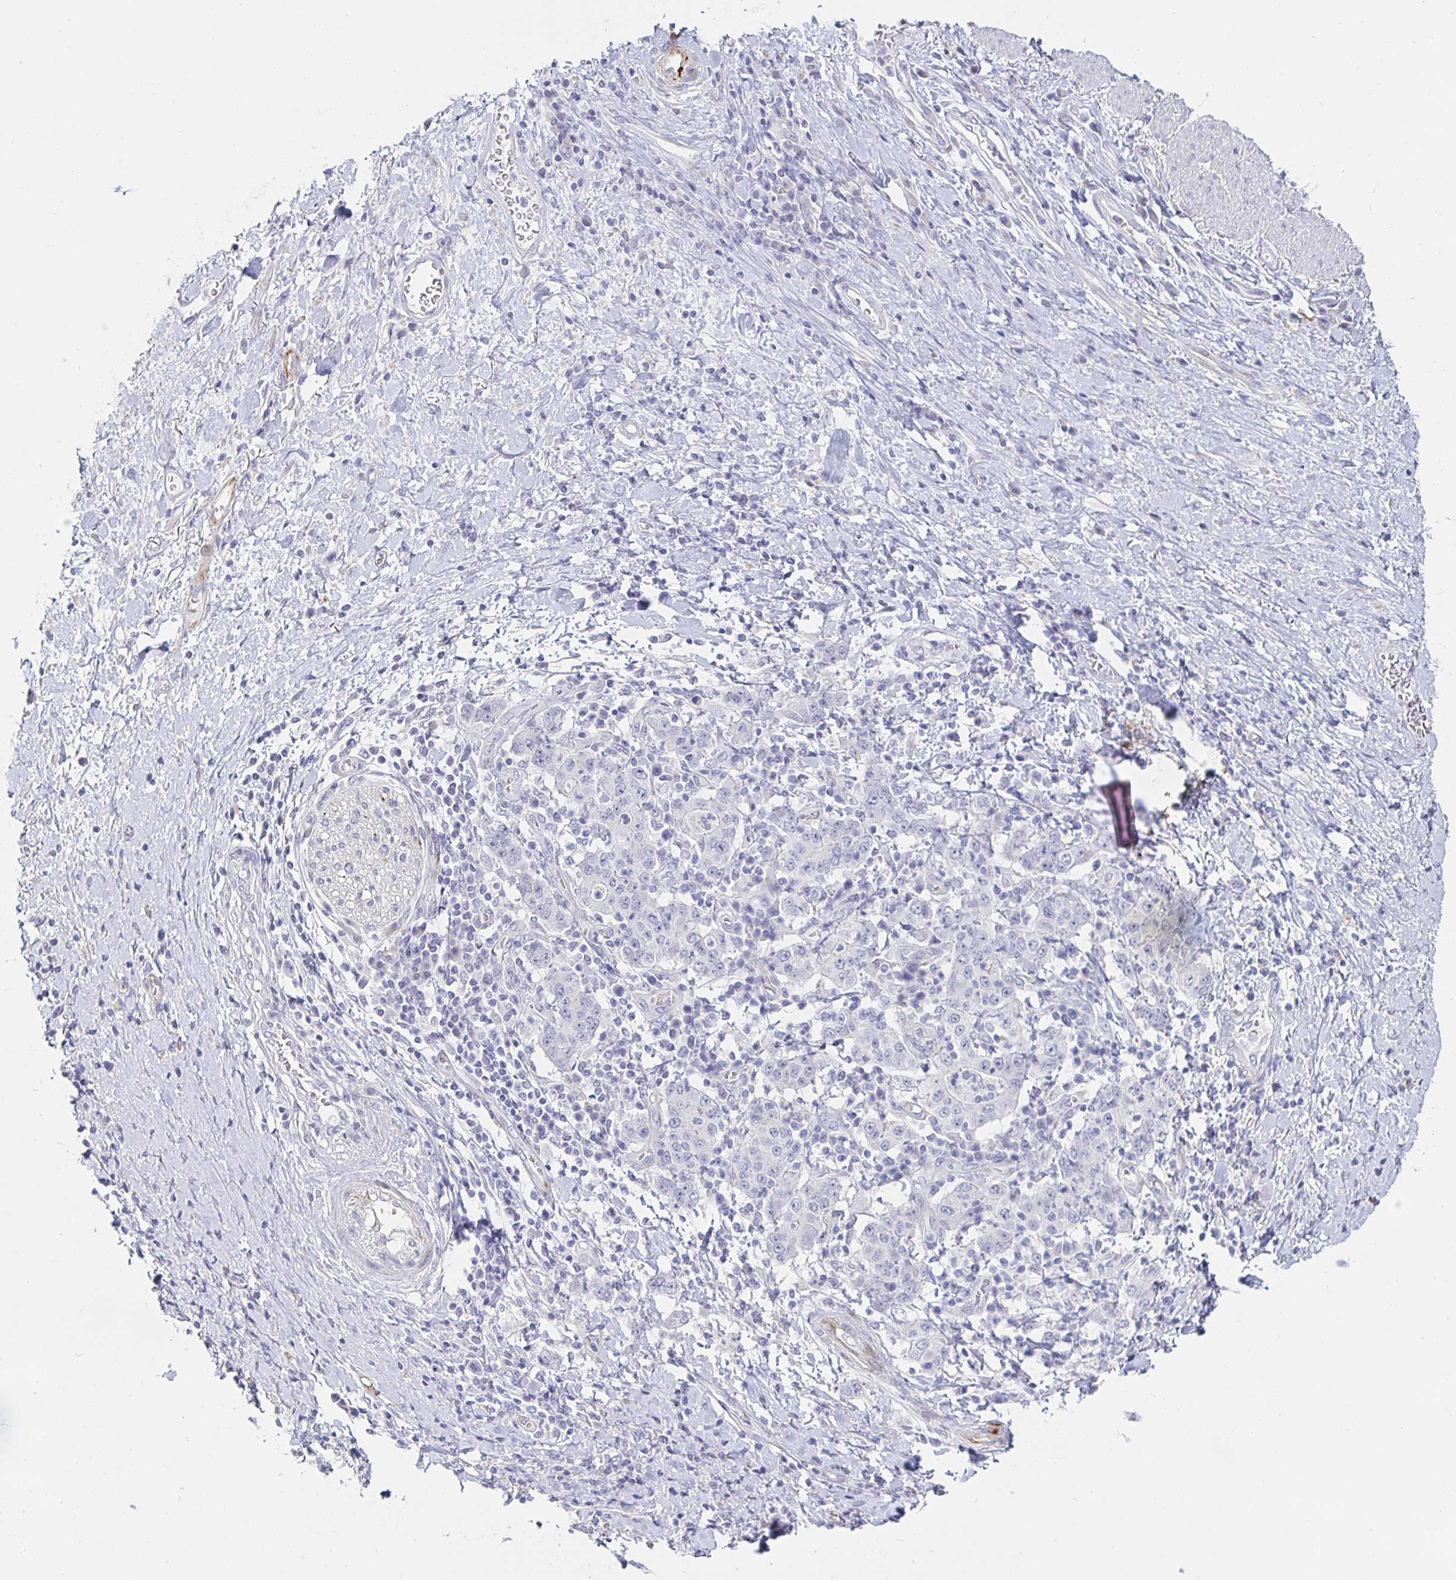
{"staining": {"intensity": "negative", "quantity": "none", "location": "none"}, "tissue": "stomach cancer", "cell_type": "Tumor cells", "image_type": "cancer", "snomed": [{"axis": "morphology", "description": "Normal tissue, NOS"}, {"axis": "morphology", "description": "Adenocarcinoma, NOS"}, {"axis": "topography", "description": "Stomach, upper"}, {"axis": "topography", "description": "Stomach"}], "caption": "DAB (3,3'-diaminobenzidine) immunohistochemical staining of stomach adenocarcinoma reveals no significant positivity in tumor cells. (DAB IHC with hematoxylin counter stain).", "gene": "S100G", "patient": {"sex": "male", "age": 59}}